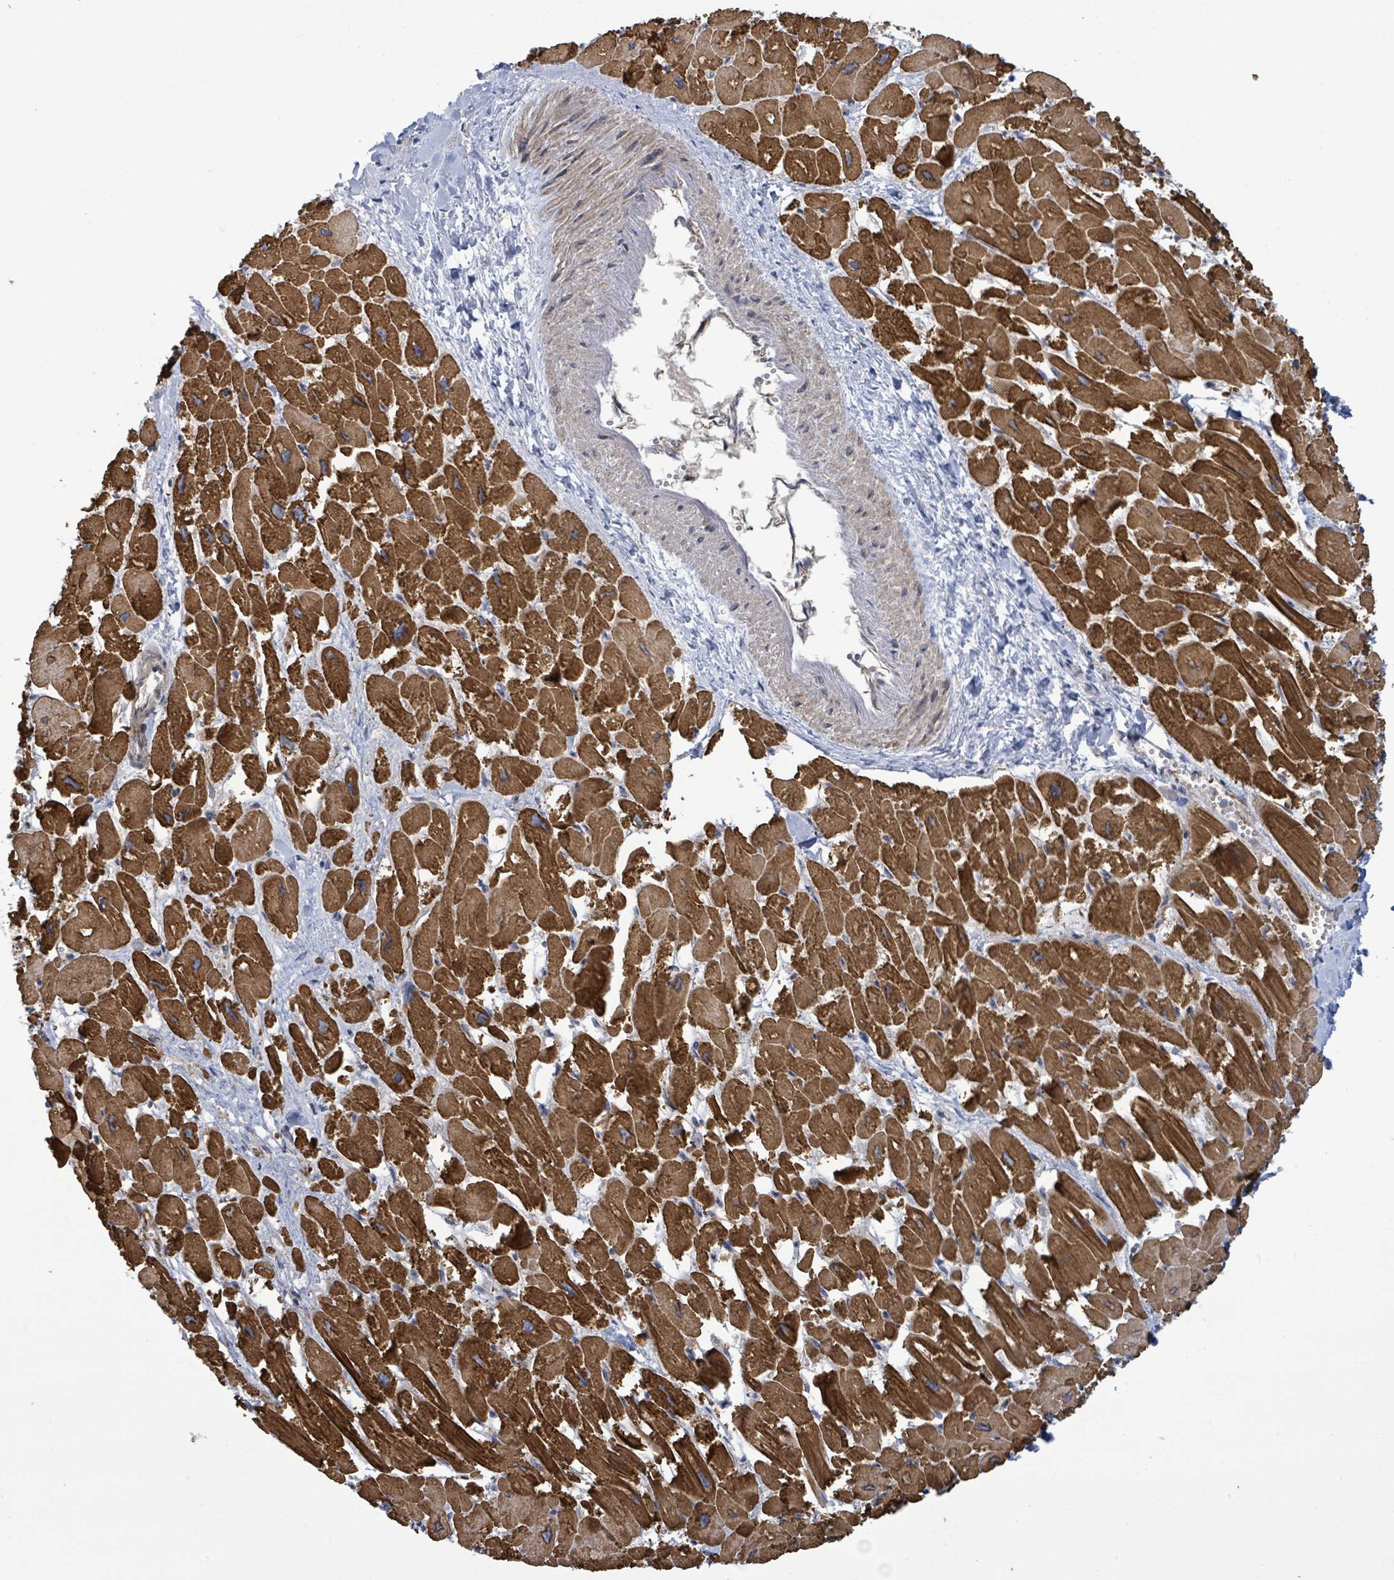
{"staining": {"intensity": "strong", "quantity": ">75%", "location": "cytoplasmic/membranous"}, "tissue": "heart muscle", "cell_type": "Cardiomyocytes", "image_type": "normal", "snomed": [{"axis": "morphology", "description": "Normal tissue, NOS"}, {"axis": "topography", "description": "Heart"}], "caption": "Unremarkable heart muscle shows strong cytoplasmic/membranous positivity in about >75% of cardiomyocytes, visualized by immunohistochemistry.", "gene": "NOMO1", "patient": {"sex": "male", "age": 54}}